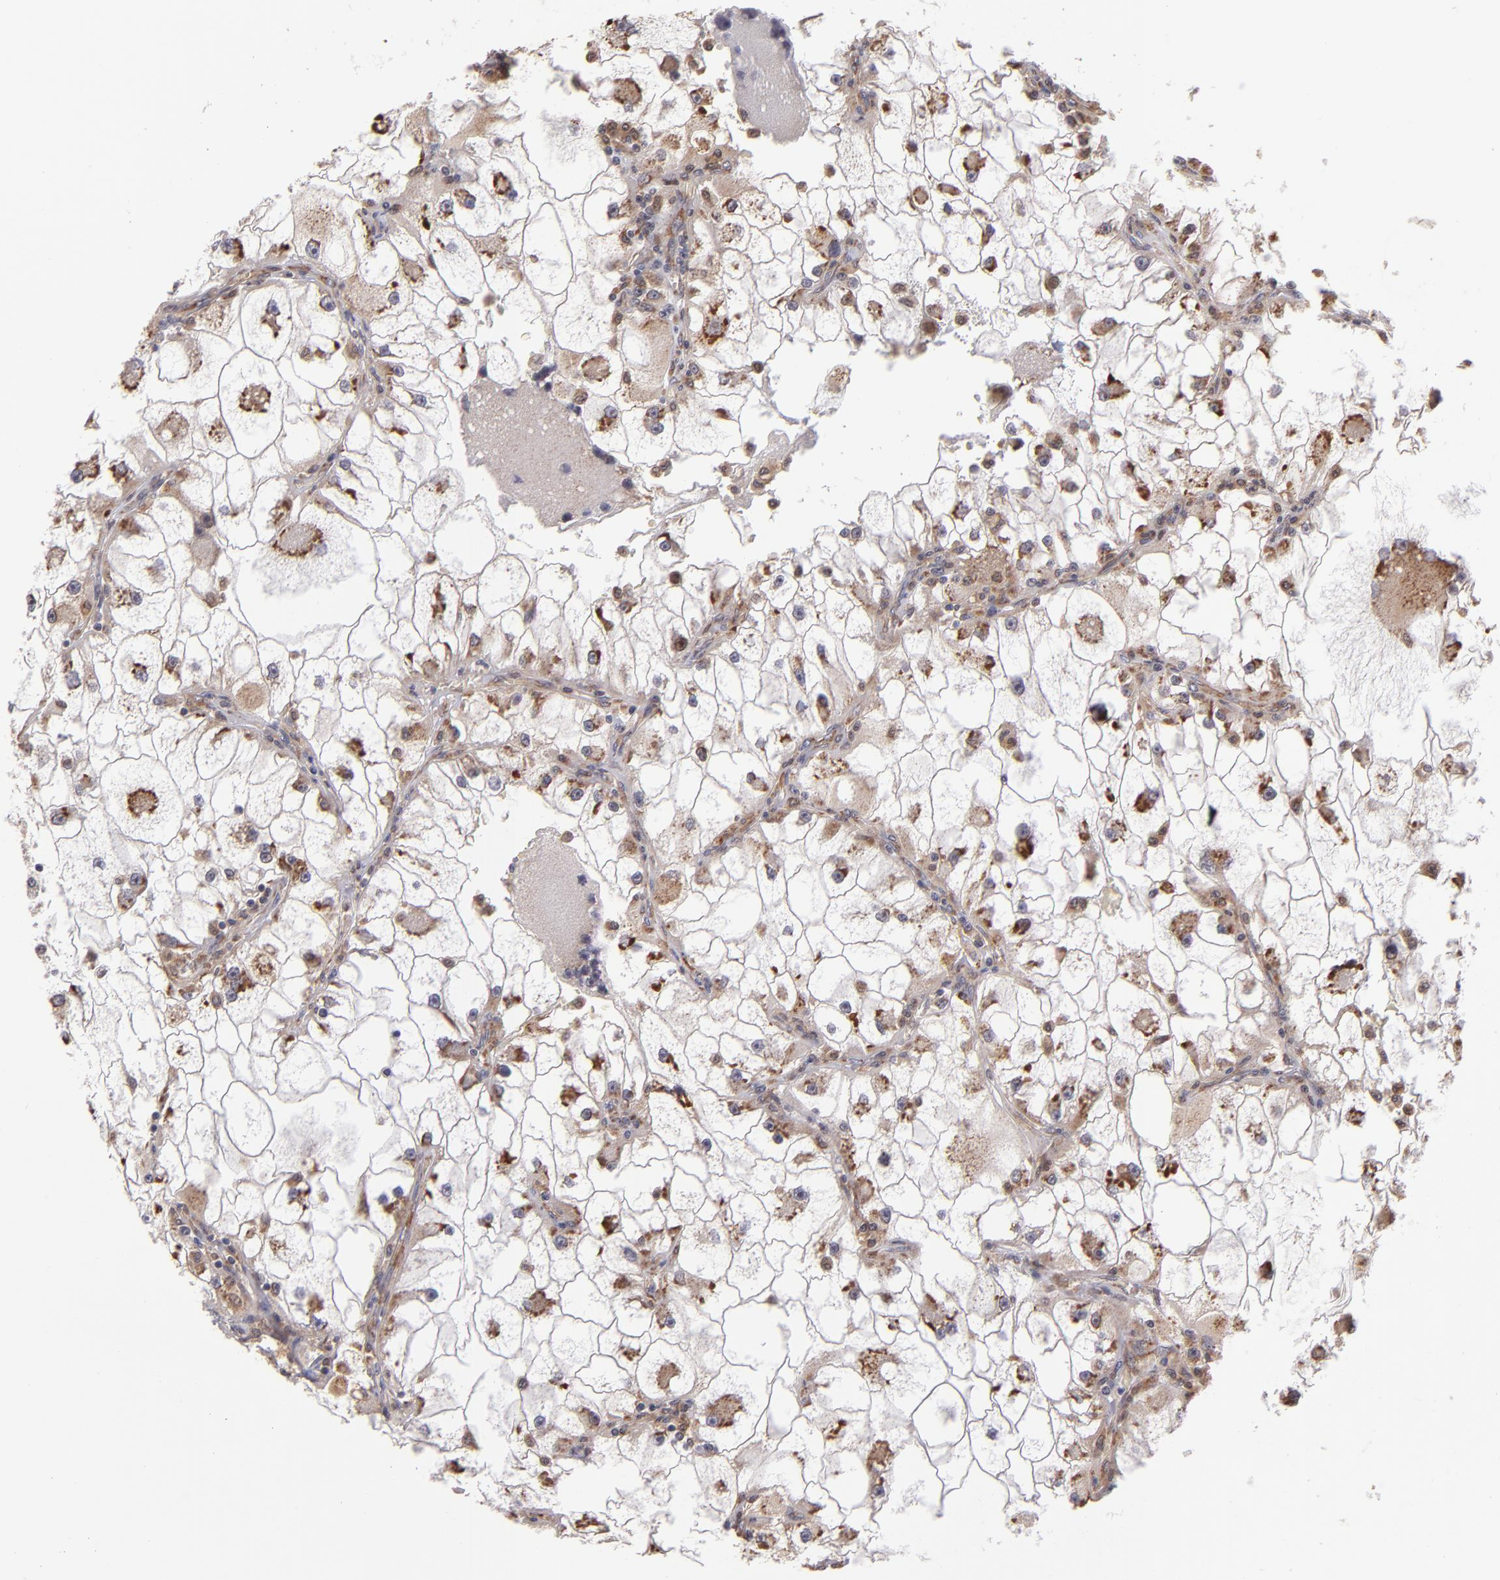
{"staining": {"intensity": "moderate", "quantity": ">75%", "location": "cytoplasmic/membranous"}, "tissue": "renal cancer", "cell_type": "Tumor cells", "image_type": "cancer", "snomed": [{"axis": "morphology", "description": "Adenocarcinoma, NOS"}, {"axis": "topography", "description": "Kidney"}], "caption": "Renal cancer (adenocarcinoma) stained with immunohistochemistry exhibits moderate cytoplasmic/membranous expression in approximately >75% of tumor cells.", "gene": "CASP1", "patient": {"sex": "female", "age": 73}}